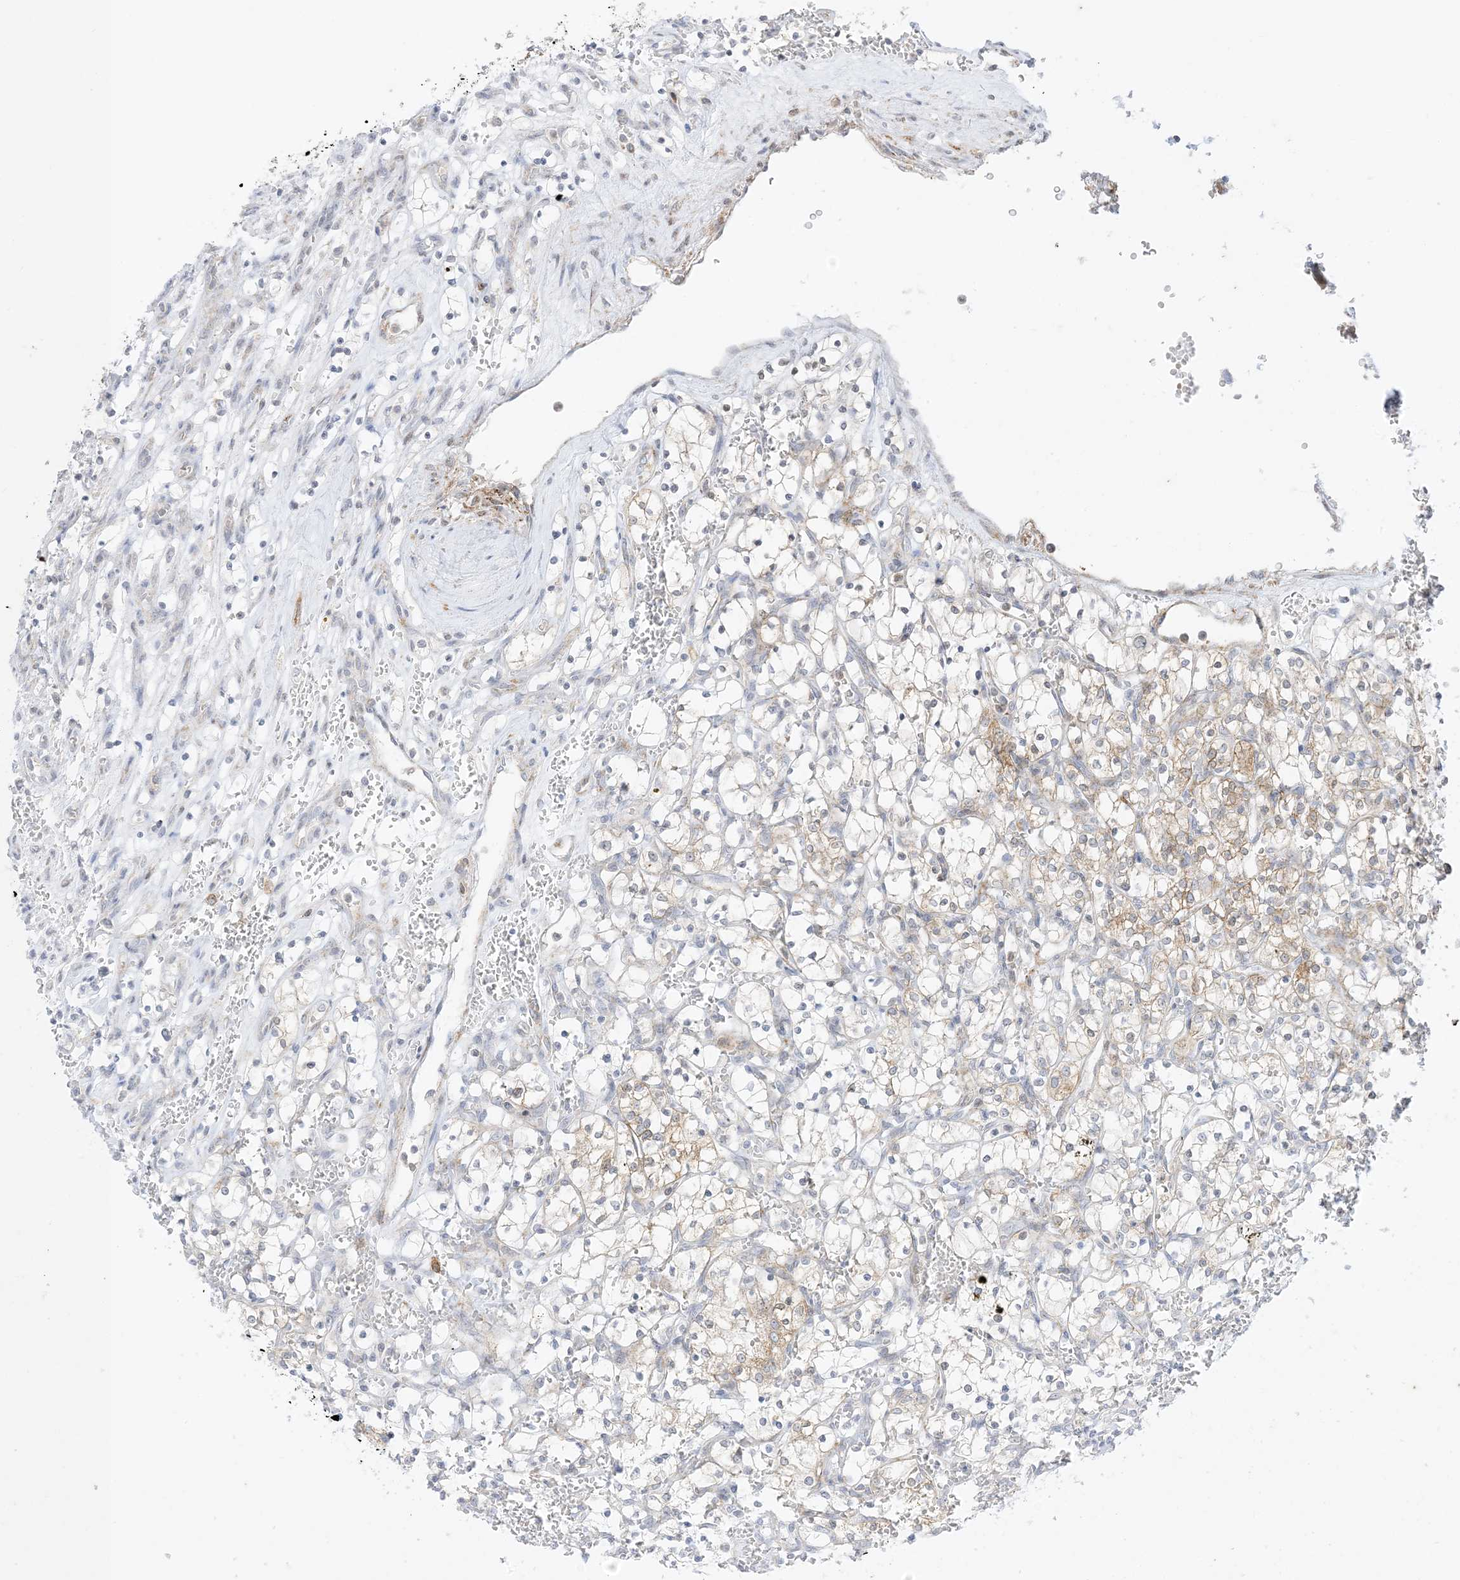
{"staining": {"intensity": "weak", "quantity": "<25%", "location": "cytoplasmic/membranous"}, "tissue": "renal cancer", "cell_type": "Tumor cells", "image_type": "cancer", "snomed": [{"axis": "morphology", "description": "Adenocarcinoma, NOS"}, {"axis": "topography", "description": "Kidney"}], "caption": "Immunohistochemical staining of human renal cancer (adenocarcinoma) demonstrates no significant positivity in tumor cells.", "gene": "RAC1", "patient": {"sex": "female", "age": 69}}